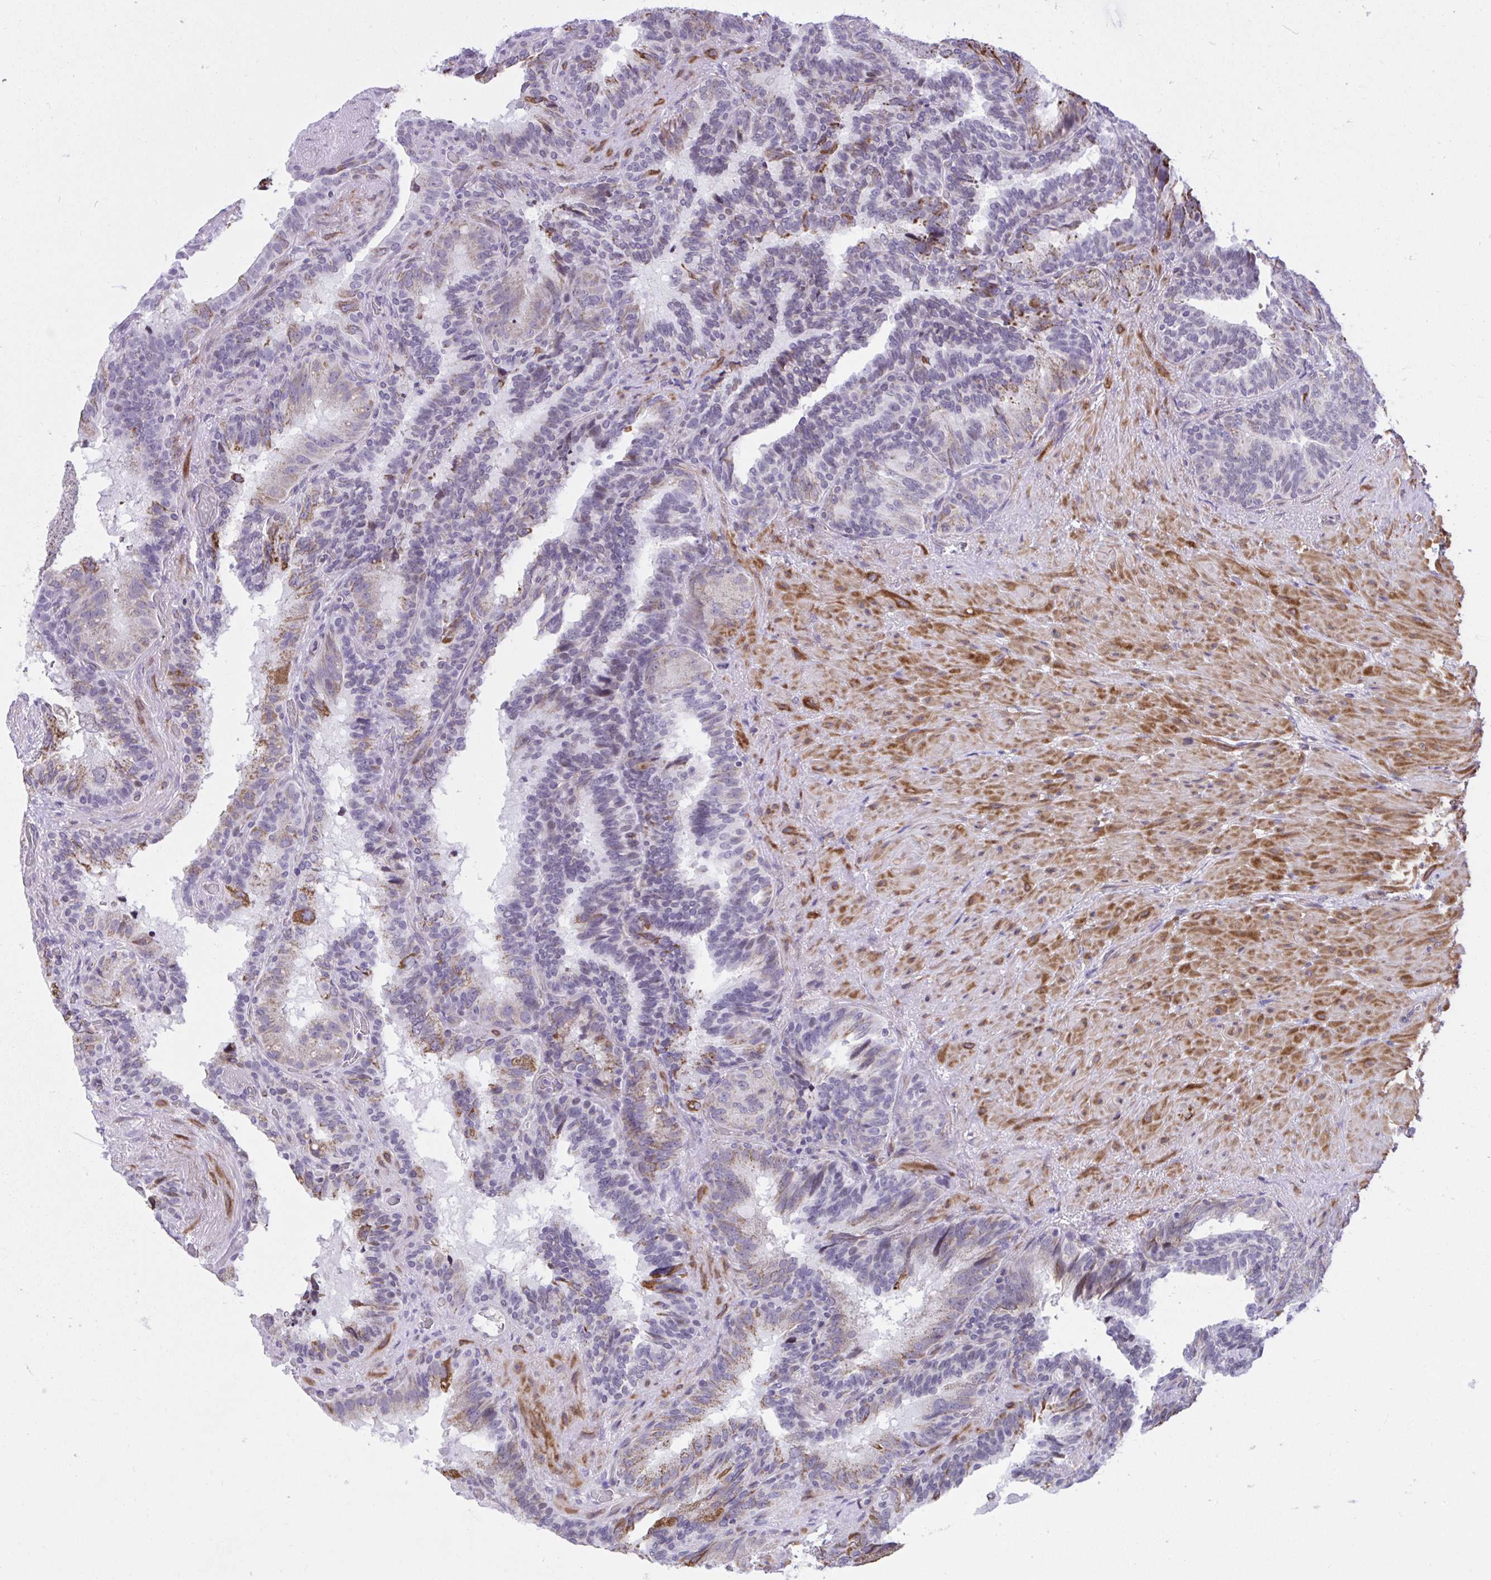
{"staining": {"intensity": "moderate", "quantity": "<25%", "location": "cytoplasmic/membranous"}, "tissue": "seminal vesicle", "cell_type": "Glandular cells", "image_type": "normal", "snomed": [{"axis": "morphology", "description": "Normal tissue, NOS"}, {"axis": "topography", "description": "Seminal veicle"}], "caption": "Immunohistochemistry photomicrograph of benign human seminal vesicle stained for a protein (brown), which demonstrates low levels of moderate cytoplasmic/membranous expression in about <25% of glandular cells.", "gene": "KCNN4", "patient": {"sex": "male", "age": 60}}